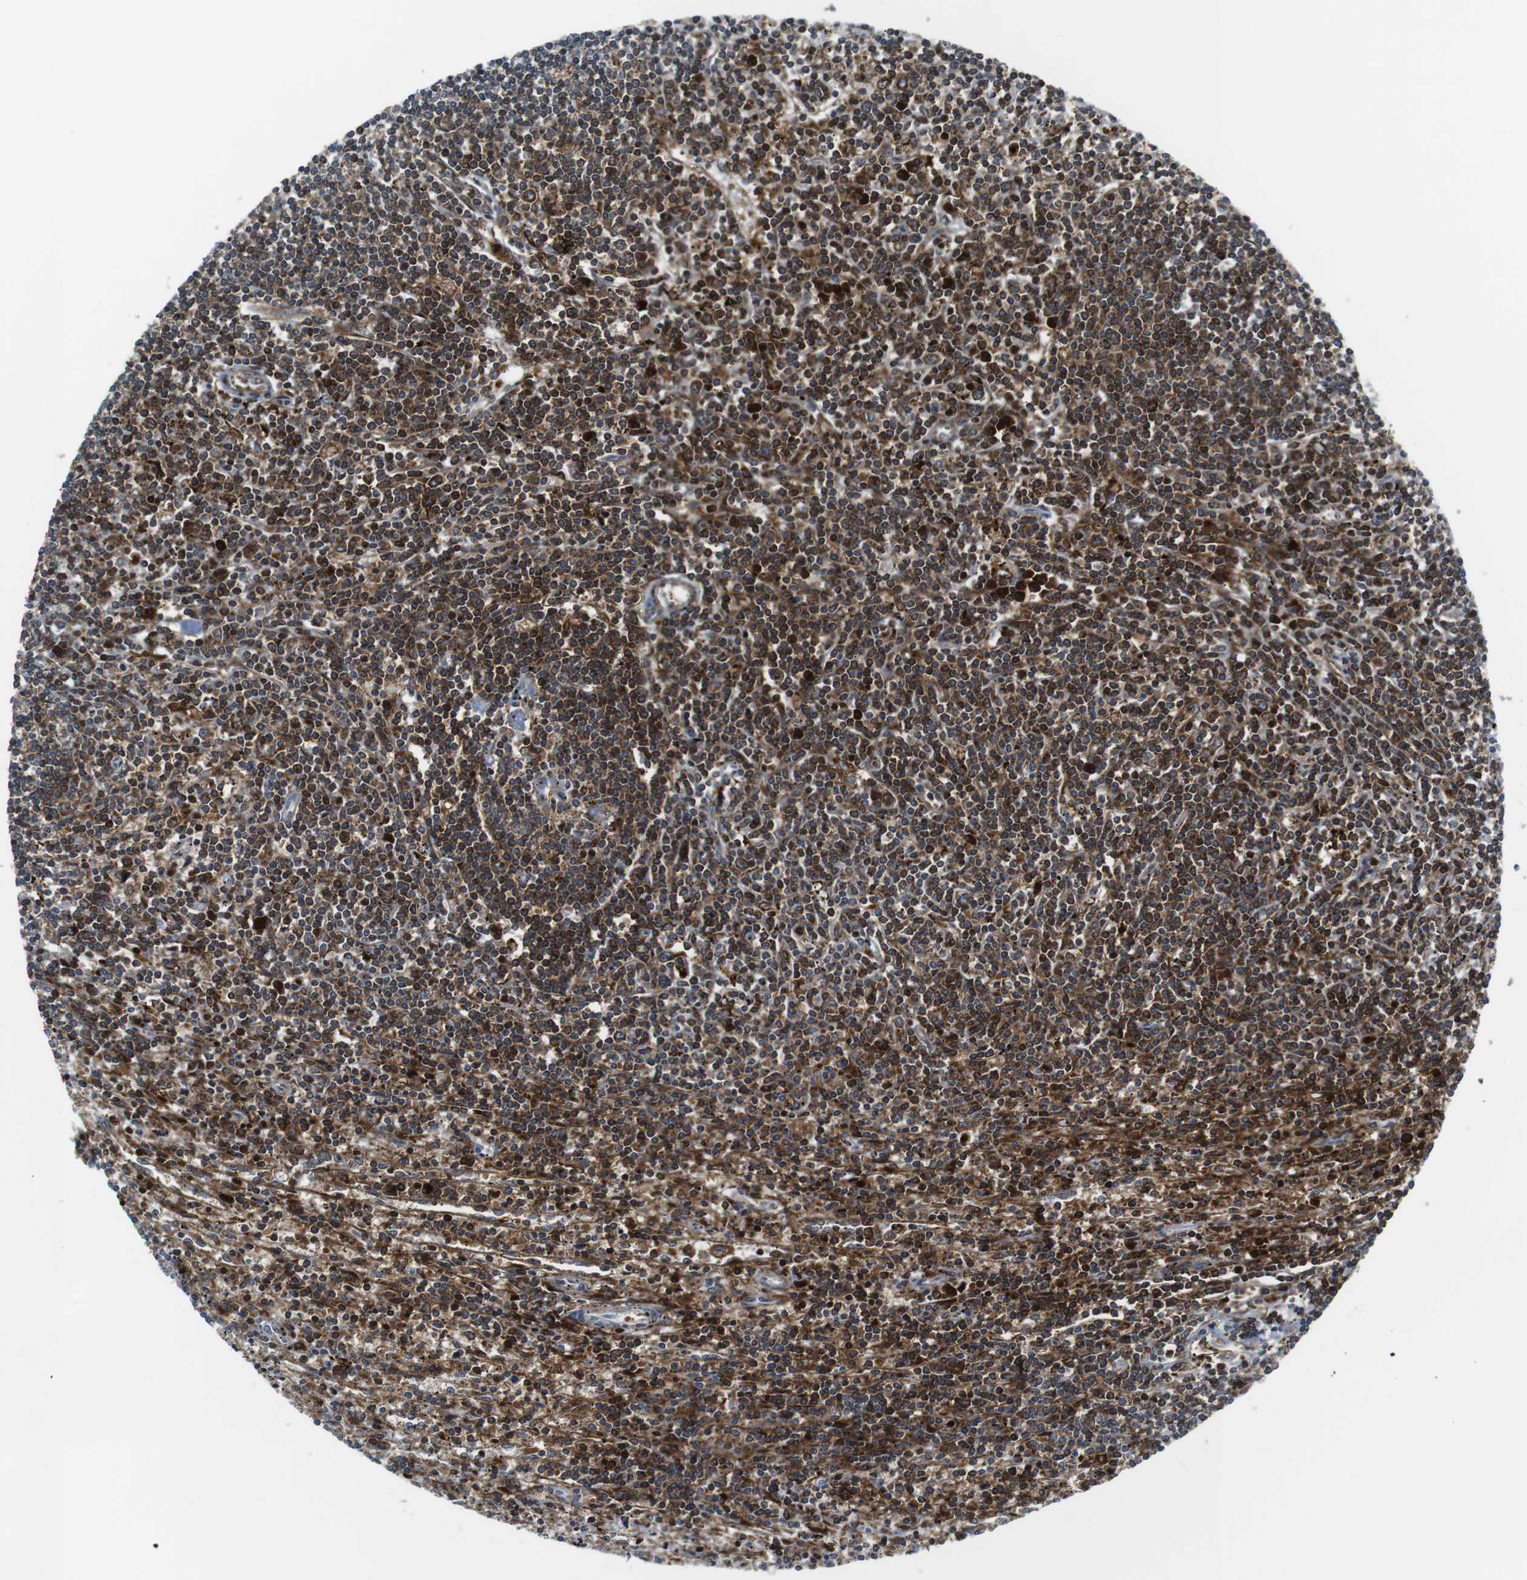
{"staining": {"intensity": "moderate", "quantity": "25%-75%", "location": "cytoplasmic/membranous,nuclear"}, "tissue": "lymphoma", "cell_type": "Tumor cells", "image_type": "cancer", "snomed": [{"axis": "morphology", "description": "Malignant lymphoma, non-Hodgkin's type, Low grade"}, {"axis": "topography", "description": "Spleen"}], "caption": "A medium amount of moderate cytoplasmic/membranous and nuclear staining is identified in about 25%-75% of tumor cells in low-grade malignant lymphoma, non-Hodgkin's type tissue.", "gene": "CUL7", "patient": {"sex": "male", "age": 76}}